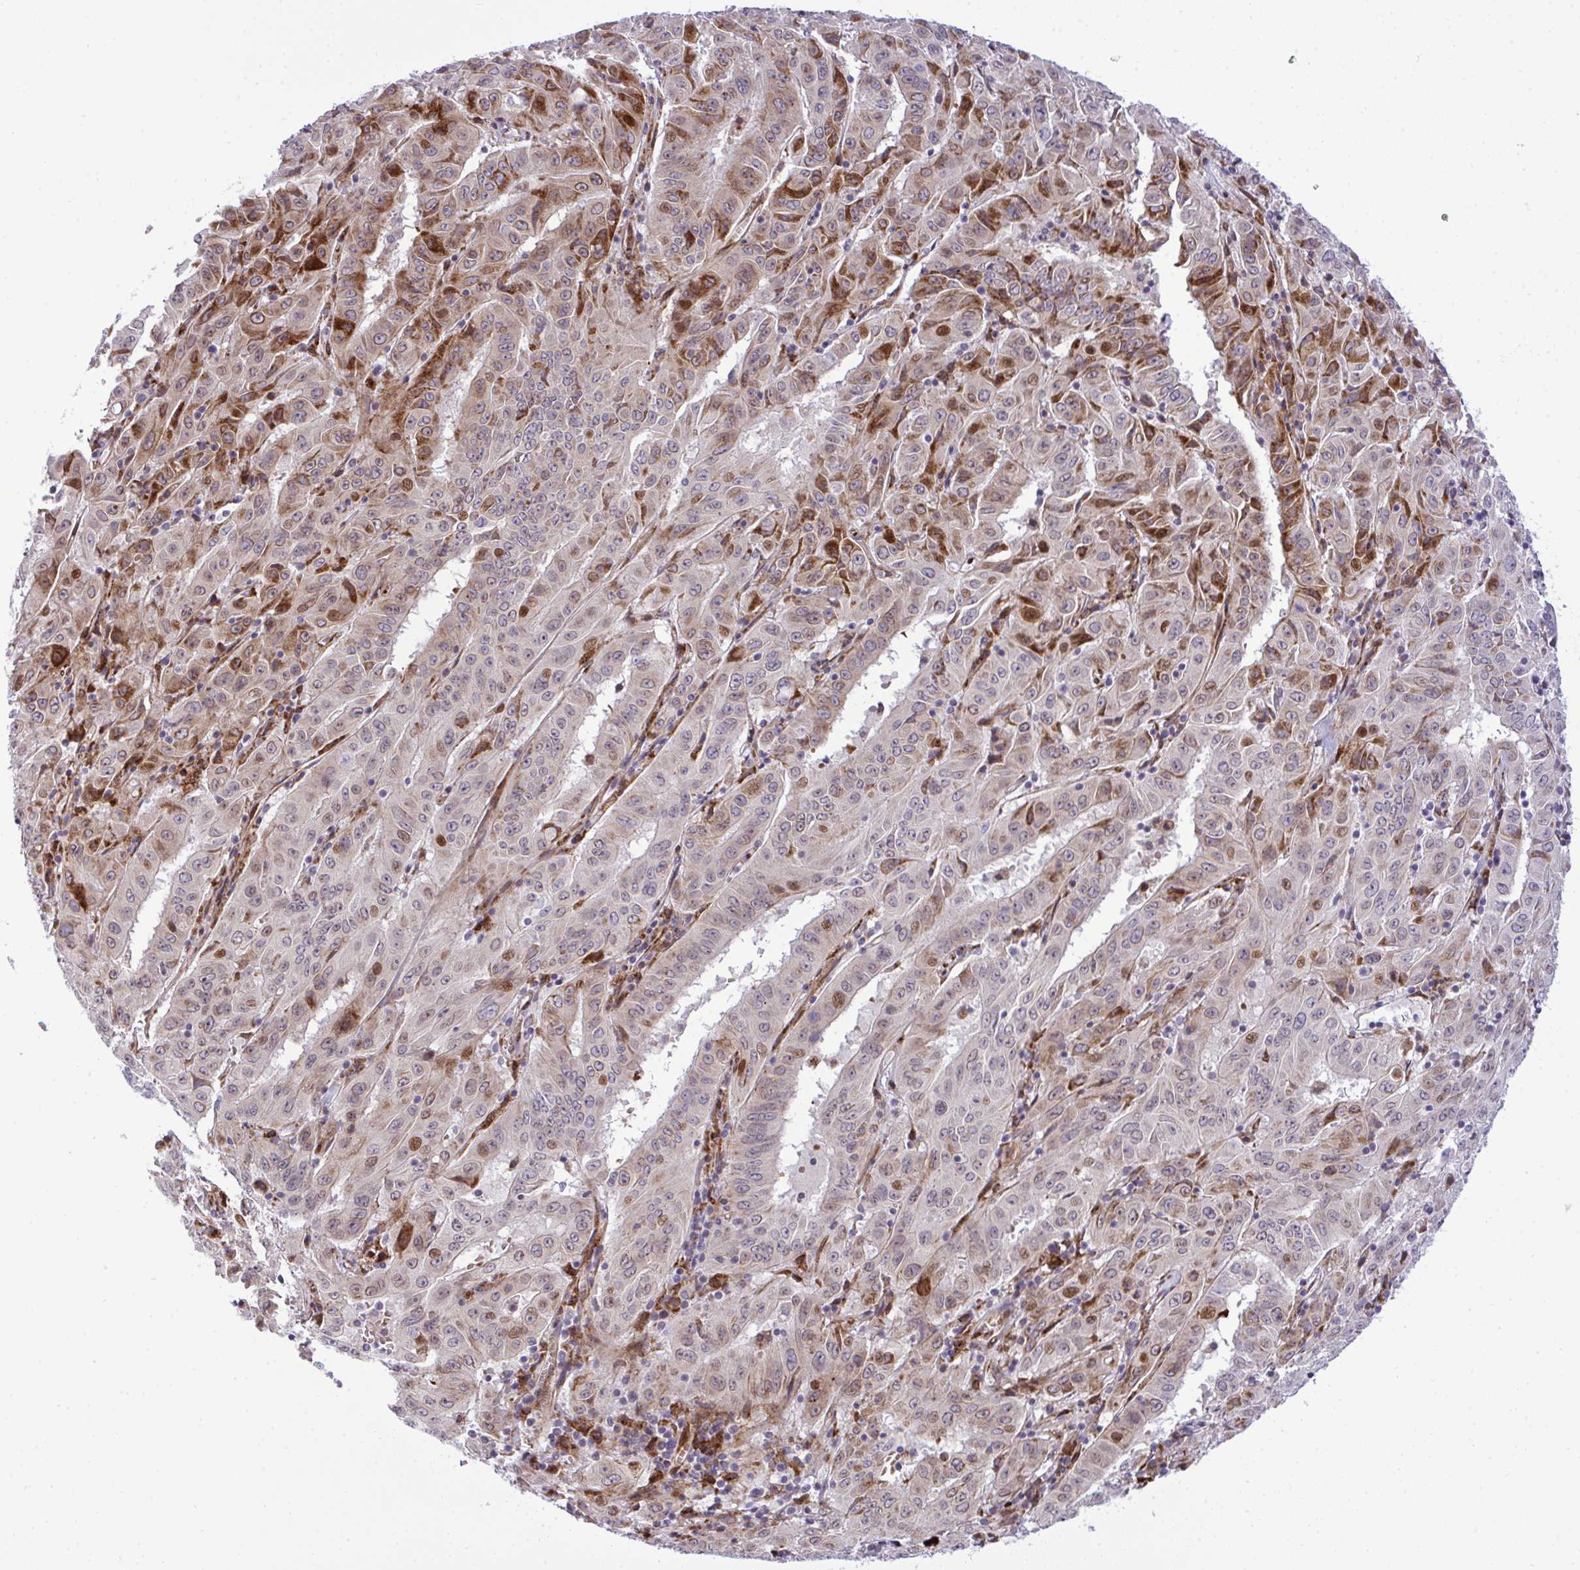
{"staining": {"intensity": "moderate", "quantity": "25%-75%", "location": "cytoplasmic/membranous,nuclear"}, "tissue": "pancreatic cancer", "cell_type": "Tumor cells", "image_type": "cancer", "snomed": [{"axis": "morphology", "description": "Adenocarcinoma, NOS"}, {"axis": "topography", "description": "Pancreas"}], "caption": "Immunohistochemistry staining of adenocarcinoma (pancreatic), which demonstrates medium levels of moderate cytoplasmic/membranous and nuclear staining in about 25%-75% of tumor cells indicating moderate cytoplasmic/membranous and nuclear protein expression. The staining was performed using DAB (3,3'-diaminobenzidine) (brown) for protein detection and nuclei were counterstained in hematoxylin (blue).", "gene": "CASTOR2", "patient": {"sex": "male", "age": 63}}